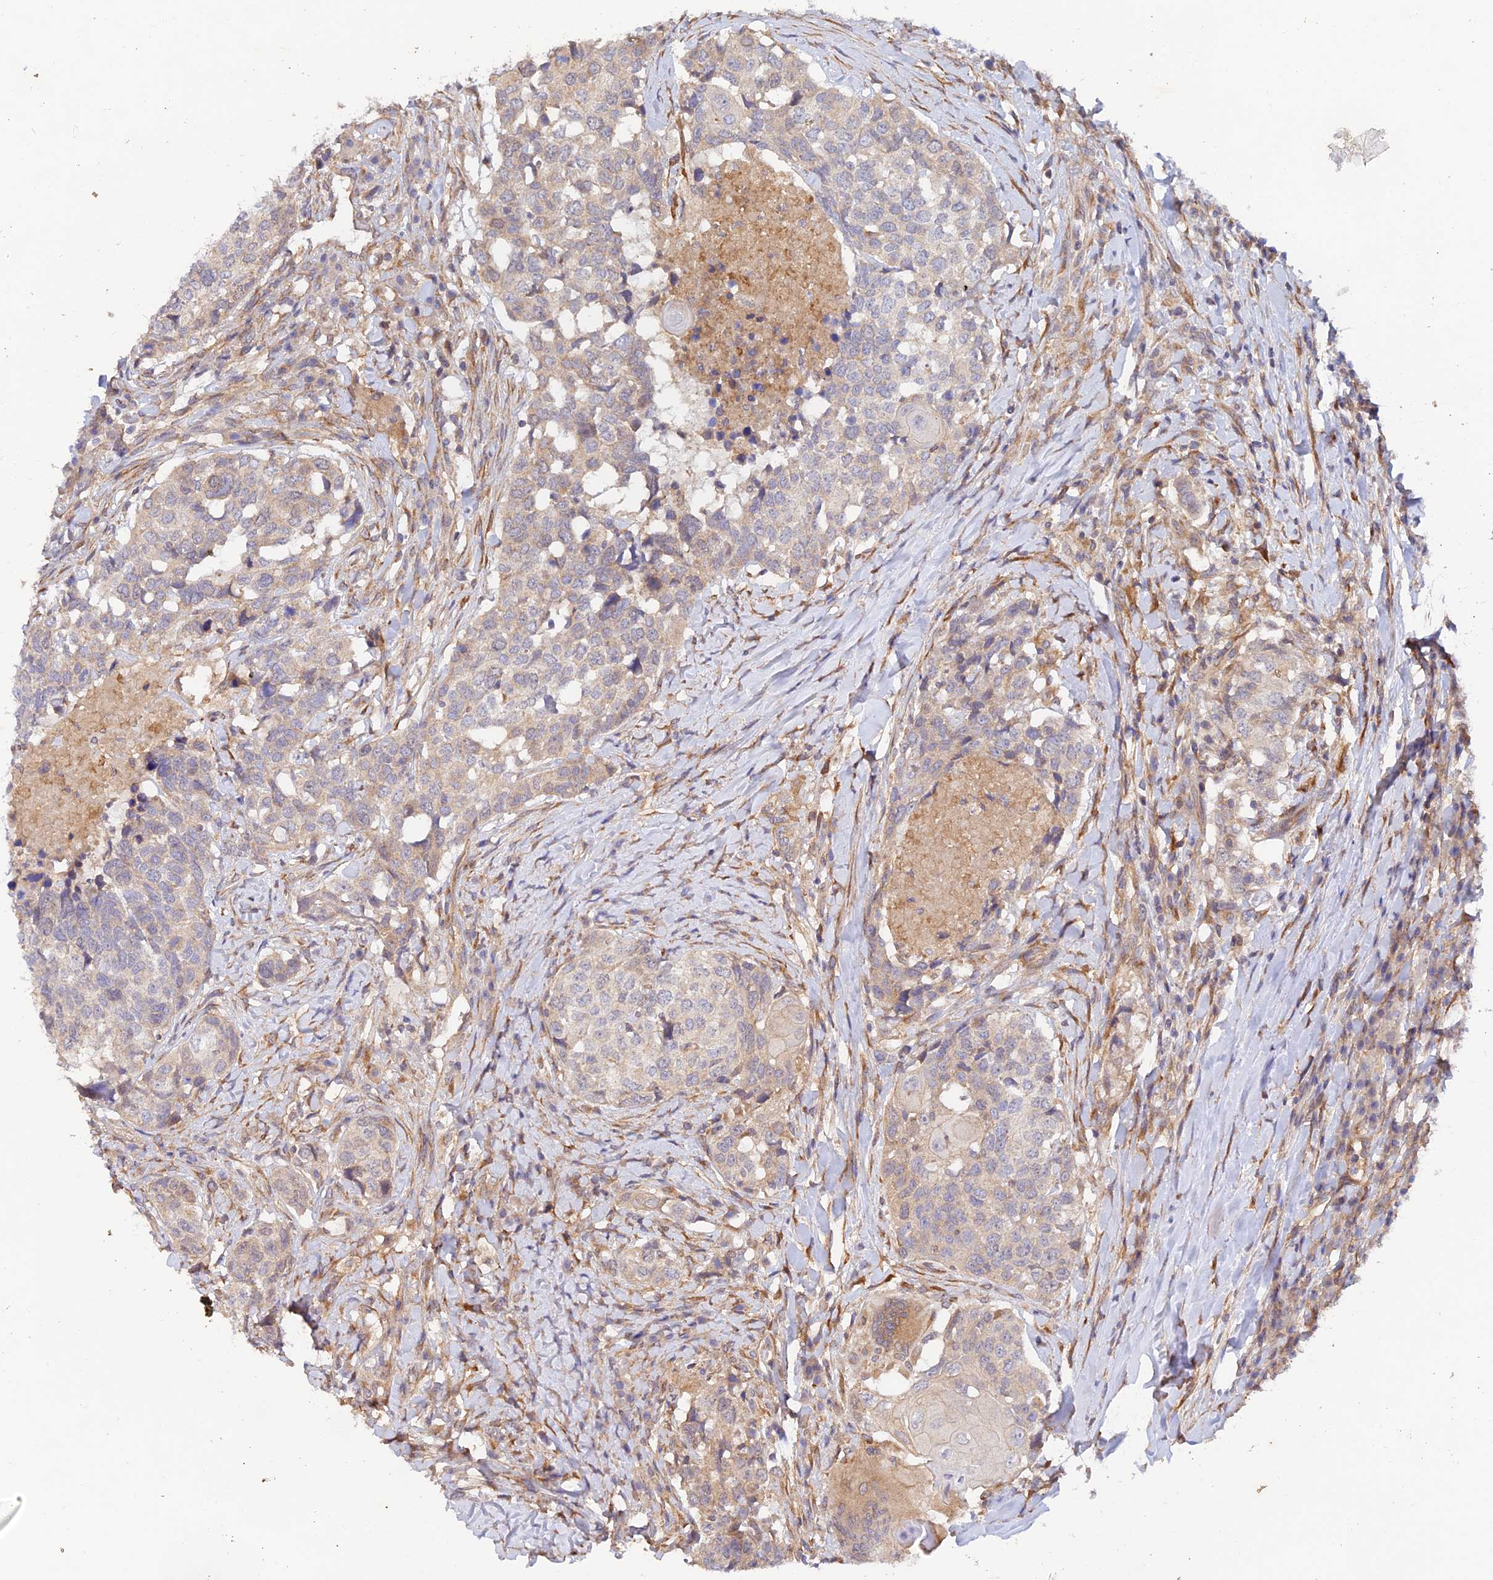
{"staining": {"intensity": "negative", "quantity": "none", "location": "none"}, "tissue": "head and neck cancer", "cell_type": "Tumor cells", "image_type": "cancer", "snomed": [{"axis": "morphology", "description": "Squamous cell carcinoma, NOS"}, {"axis": "topography", "description": "Head-Neck"}], "caption": "Immunohistochemistry (IHC) photomicrograph of human head and neck squamous cell carcinoma stained for a protein (brown), which displays no expression in tumor cells.", "gene": "MYO9A", "patient": {"sex": "male", "age": 66}}